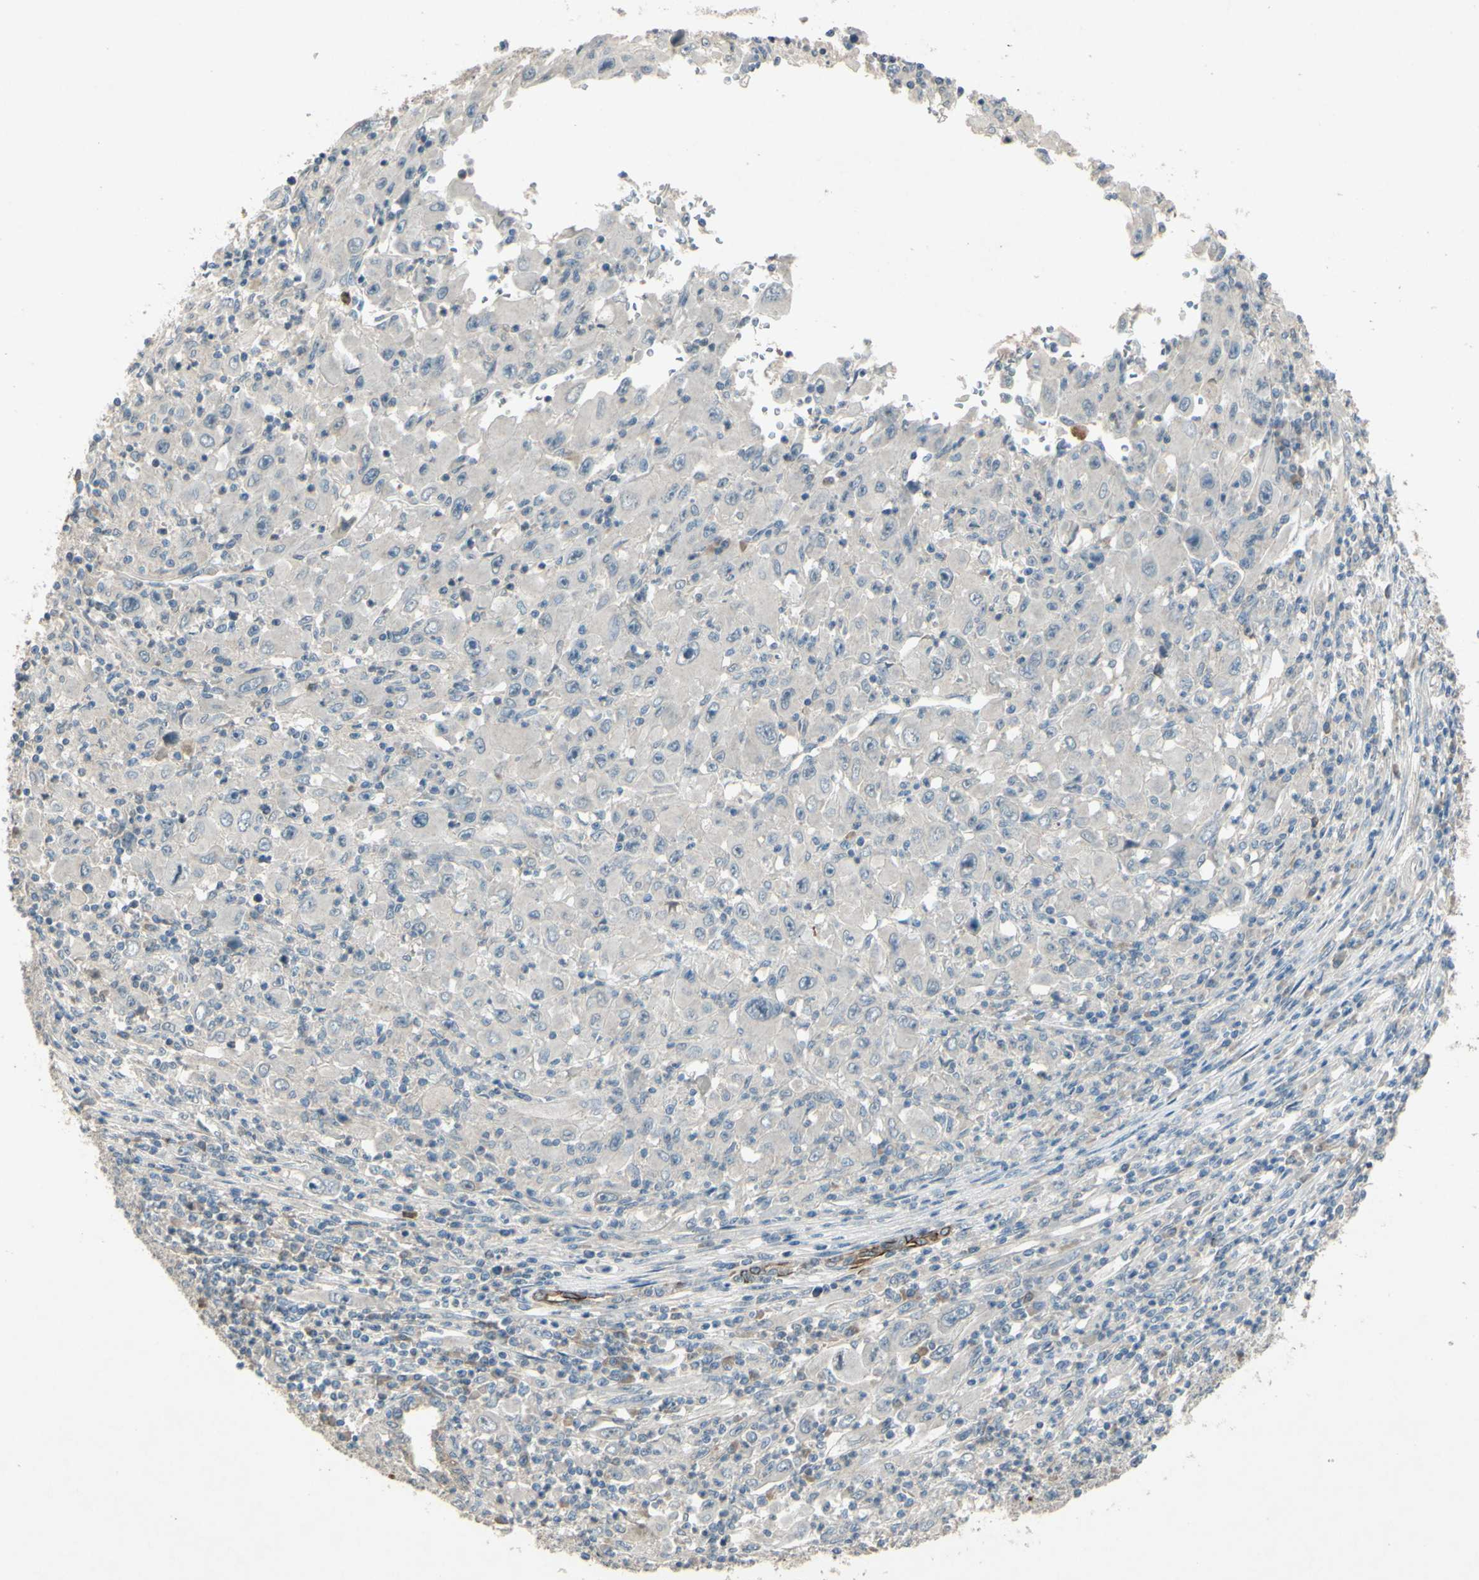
{"staining": {"intensity": "negative", "quantity": "none", "location": "none"}, "tissue": "melanoma", "cell_type": "Tumor cells", "image_type": "cancer", "snomed": [{"axis": "morphology", "description": "Malignant melanoma, Metastatic site"}, {"axis": "topography", "description": "Skin"}], "caption": "The immunohistochemistry micrograph has no significant expression in tumor cells of melanoma tissue.", "gene": "TIMM21", "patient": {"sex": "female", "age": 56}}